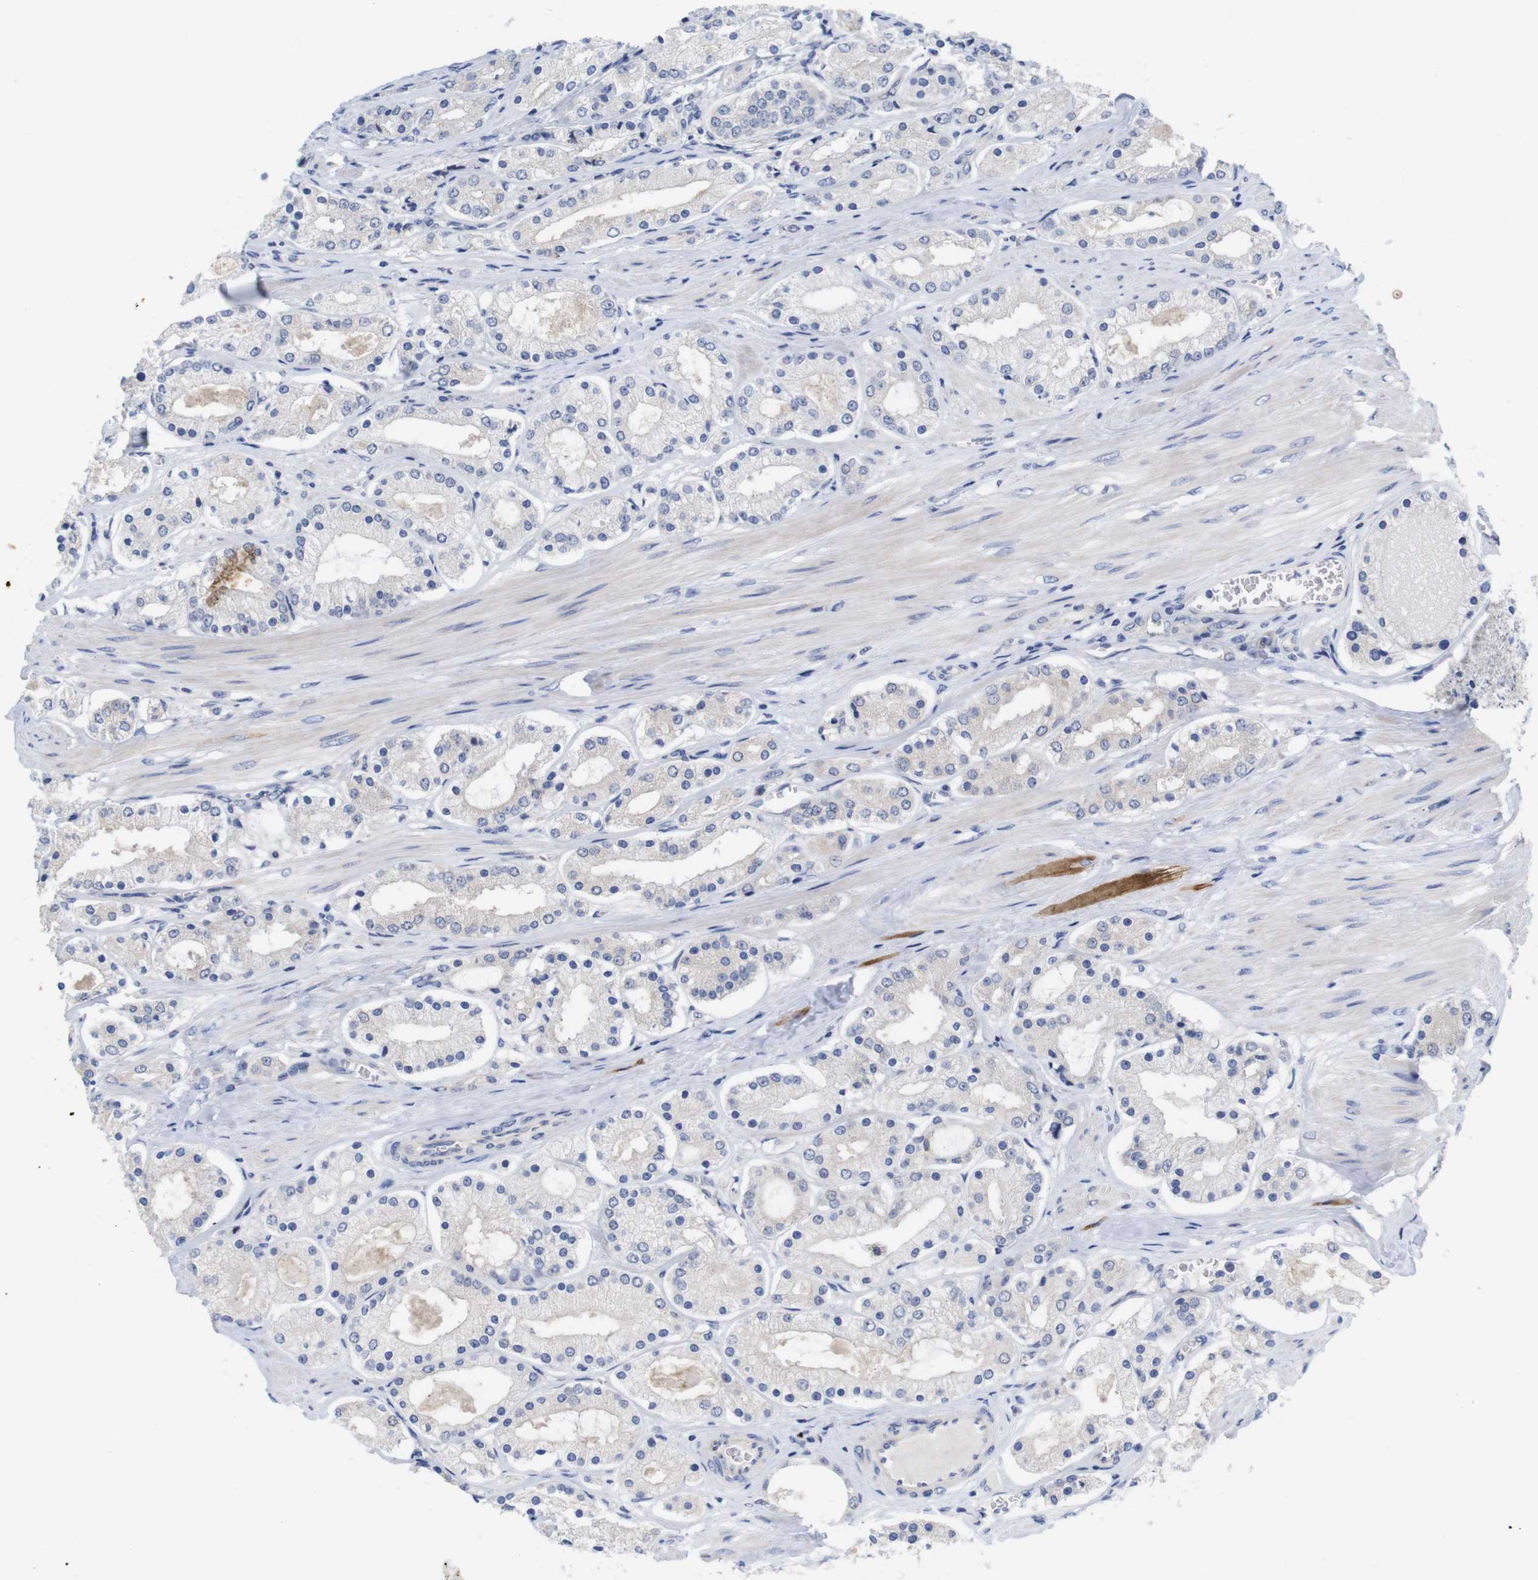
{"staining": {"intensity": "negative", "quantity": "none", "location": "none"}, "tissue": "prostate cancer", "cell_type": "Tumor cells", "image_type": "cancer", "snomed": [{"axis": "morphology", "description": "Adenocarcinoma, High grade"}, {"axis": "topography", "description": "Prostate"}], "caption": "This is an immunohistochemistry image of human prostate cancer. There is no positivity in tumor cells.", "gene": "TNNI3", "patient": {"sex": "male", "age": 66}}